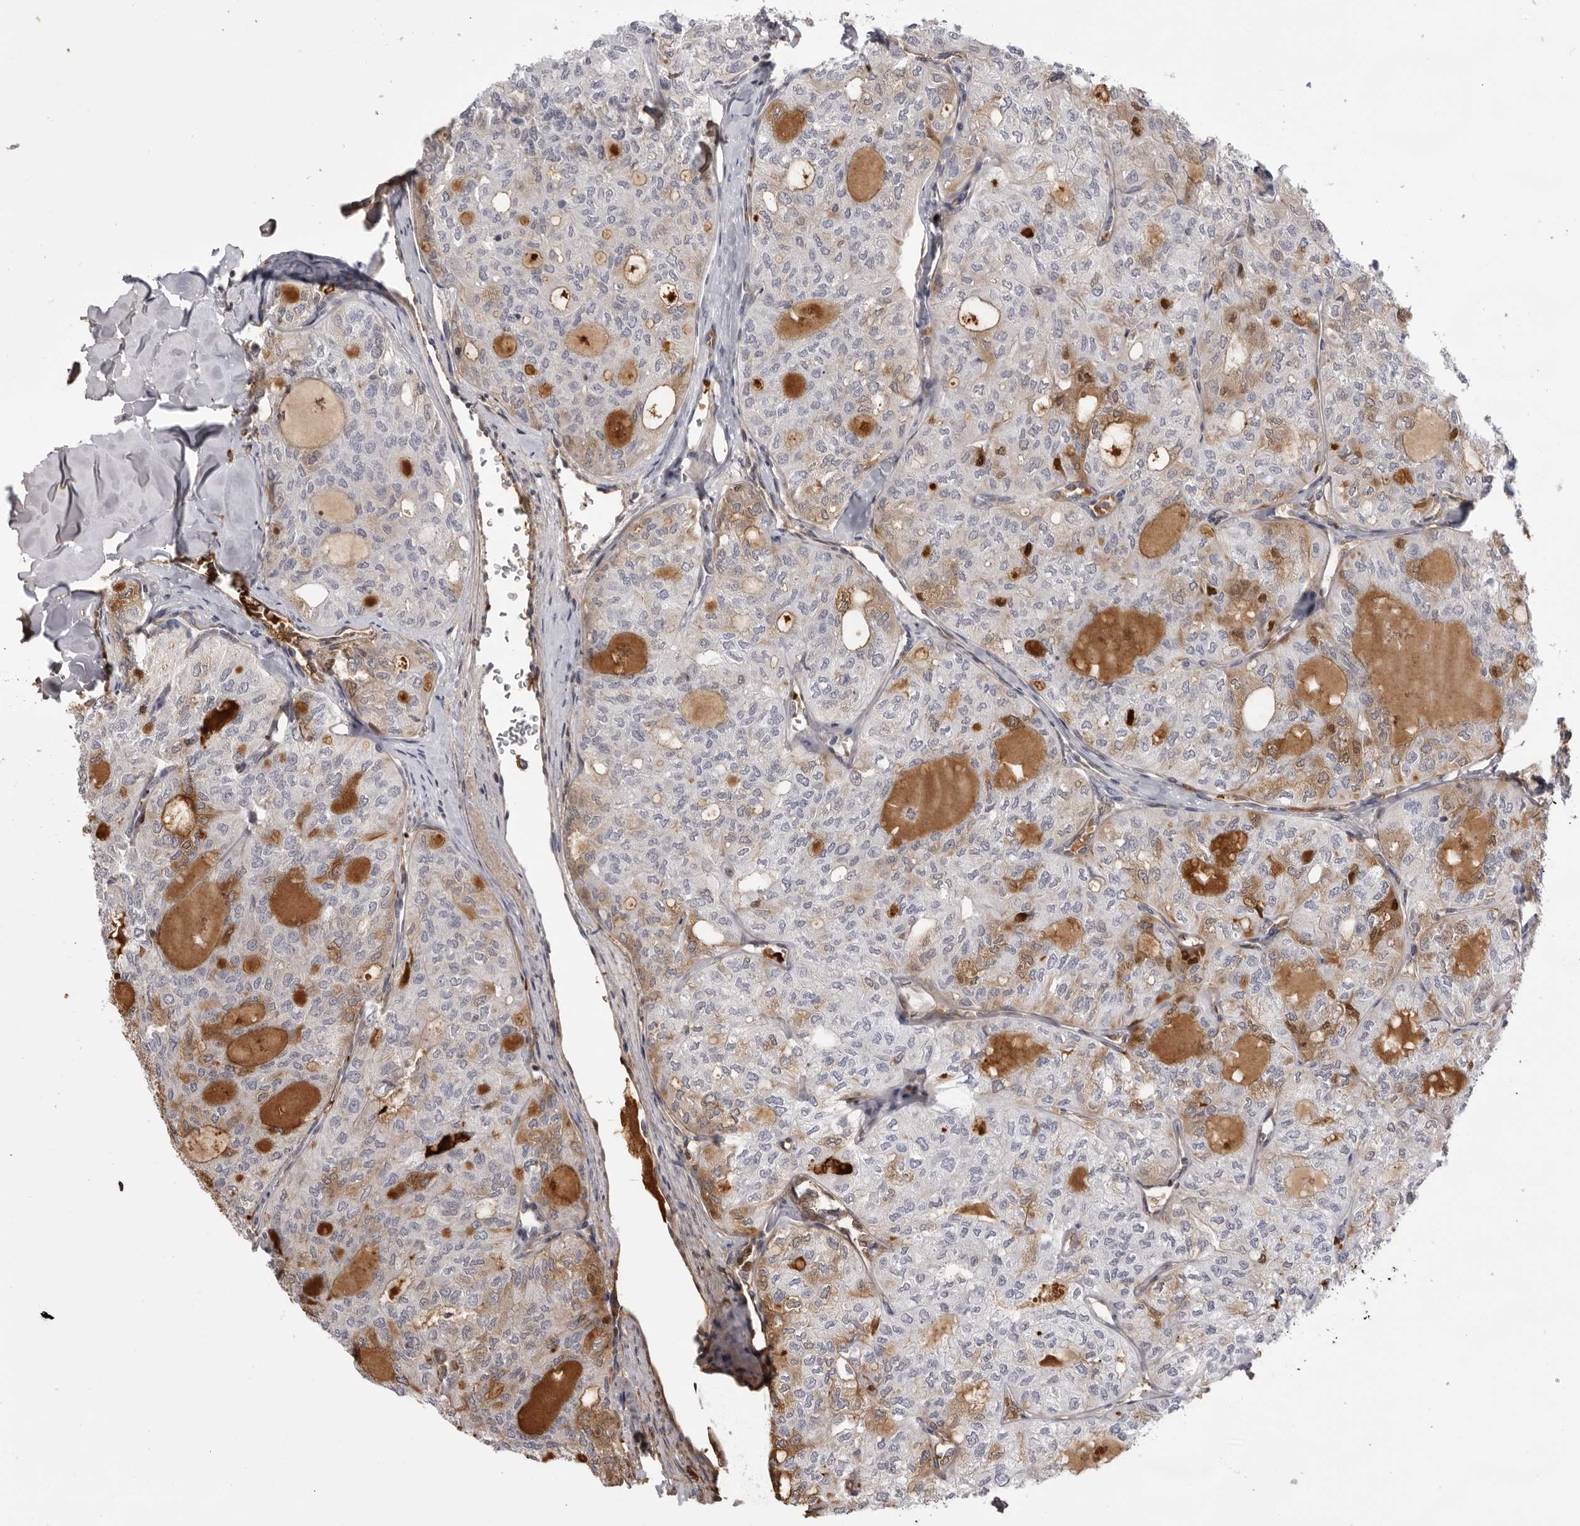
{"staining": {"intensity": "weak", "quantity": "<25%", "location": "cytoplasmic/membranous"}, "tissue": "thyroid cancer", "cell_type": "Tumor cells", "image_type": "cancer", "snomed": [{"axis": "morphology", "description": "Follicular adenoma carcinoma, NOS"}, {"axis": "topography", "description": "Thyroid gland"}], "caption": "Tumor cells are negative for brown protein staining in thyroid cancer (follicular adenoma carcinoma).", "gene": "PLEKHF2", "patient": {"sex": "male", "age": 75}}